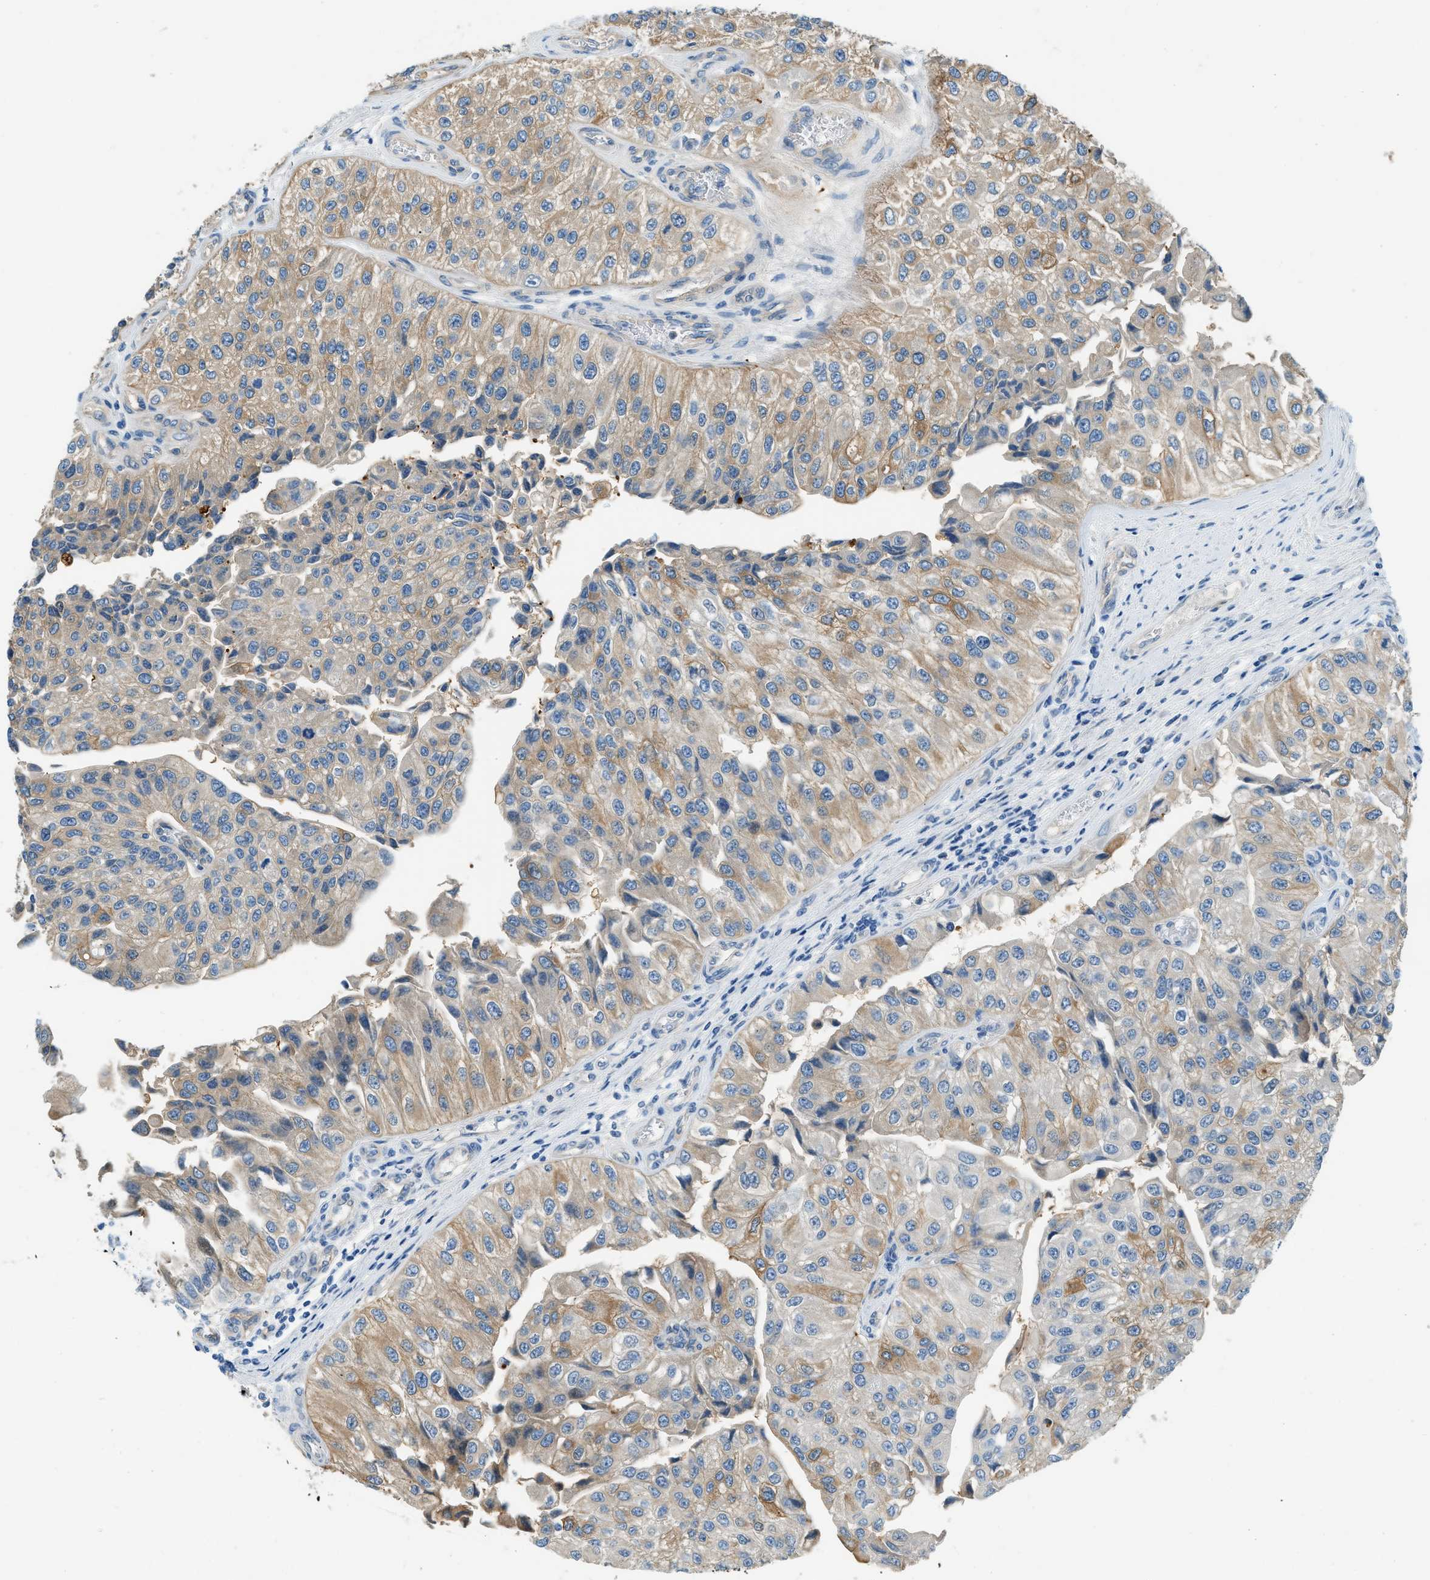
{"staining": {"intensity": "moderate", "quantity": ">75%", "location": "cytoplasmic/membranous"}, "tissue": "urothelial cancer", "cell_type": "Tumor cells", "image_type": "cancer", "snomed": [{"axis": "morphology", "description": "Urothelial carcinoma, High grade"}, {"axis": "topography", "description": "Kidney"}, {"axis": "topography", "description": "Urinary bladder"}], "caption": "This image demonstrates immunohistochemistry staining of urothelial carcinoma (high-grade), with medium moderate cytoplasmic/membranous expression in about >75% of tumor cells.", "gene": "ZNF367", "patient": {"sex": "male", "age": 77}}